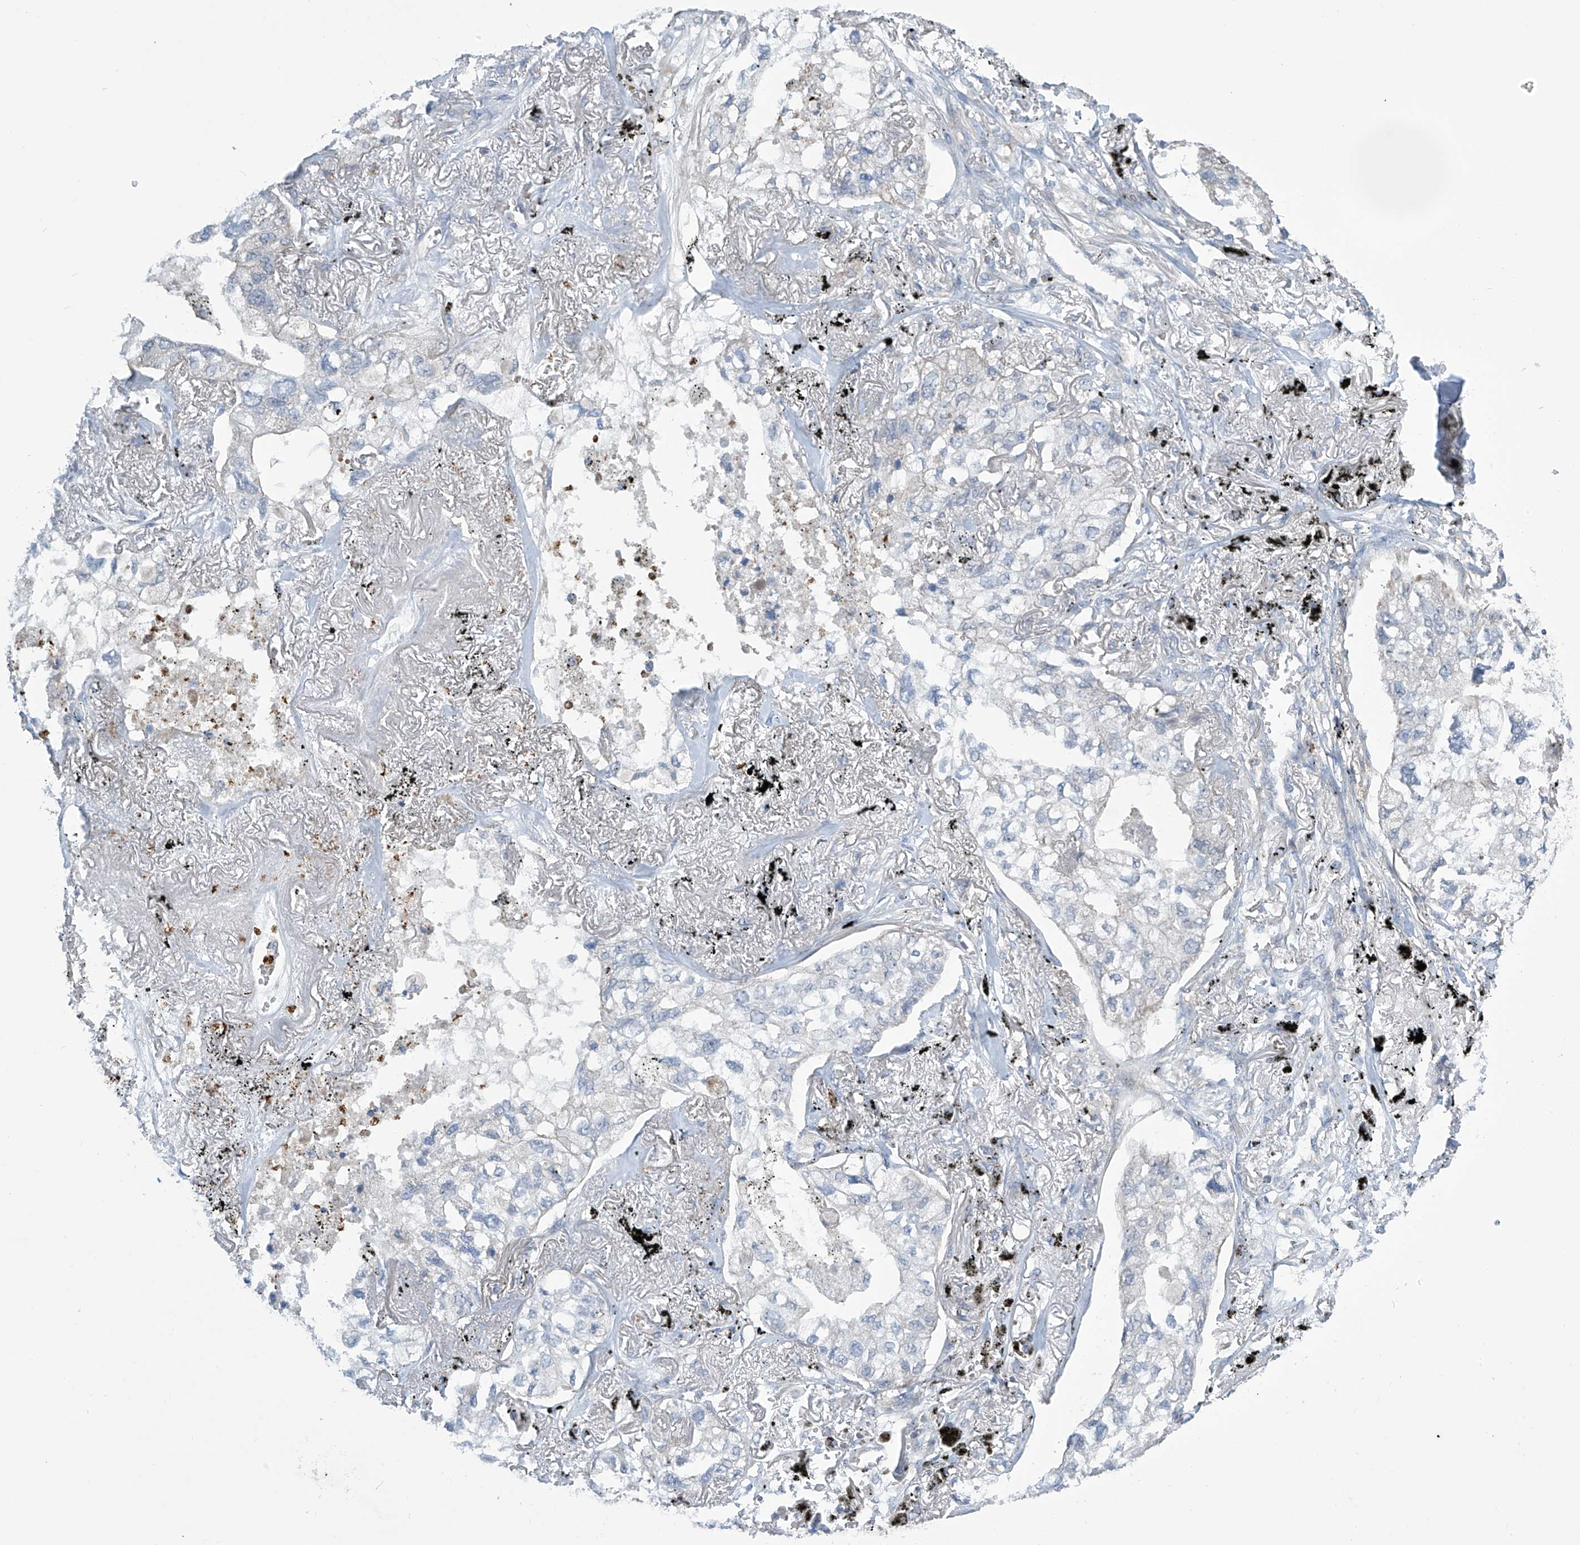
{"staining": {"intensity": "negative", "quantity": "none", "location": "none"}, "tissue": "lung cancer", "cell_type": "Tumor cells", "image_type": "cancer", "snomed": [{"axis": "morphology", "description": "Adenocarcinoma, NOS"}, {"axis": "topography", "description": "Lung"}], "caption": "This is an immunohistochemistry (IHC) photomicrograph of lung cancer. There is no staining in tumor cells.", "gene": "IBA57", "patient": {"sex": "male", "age": 65}}